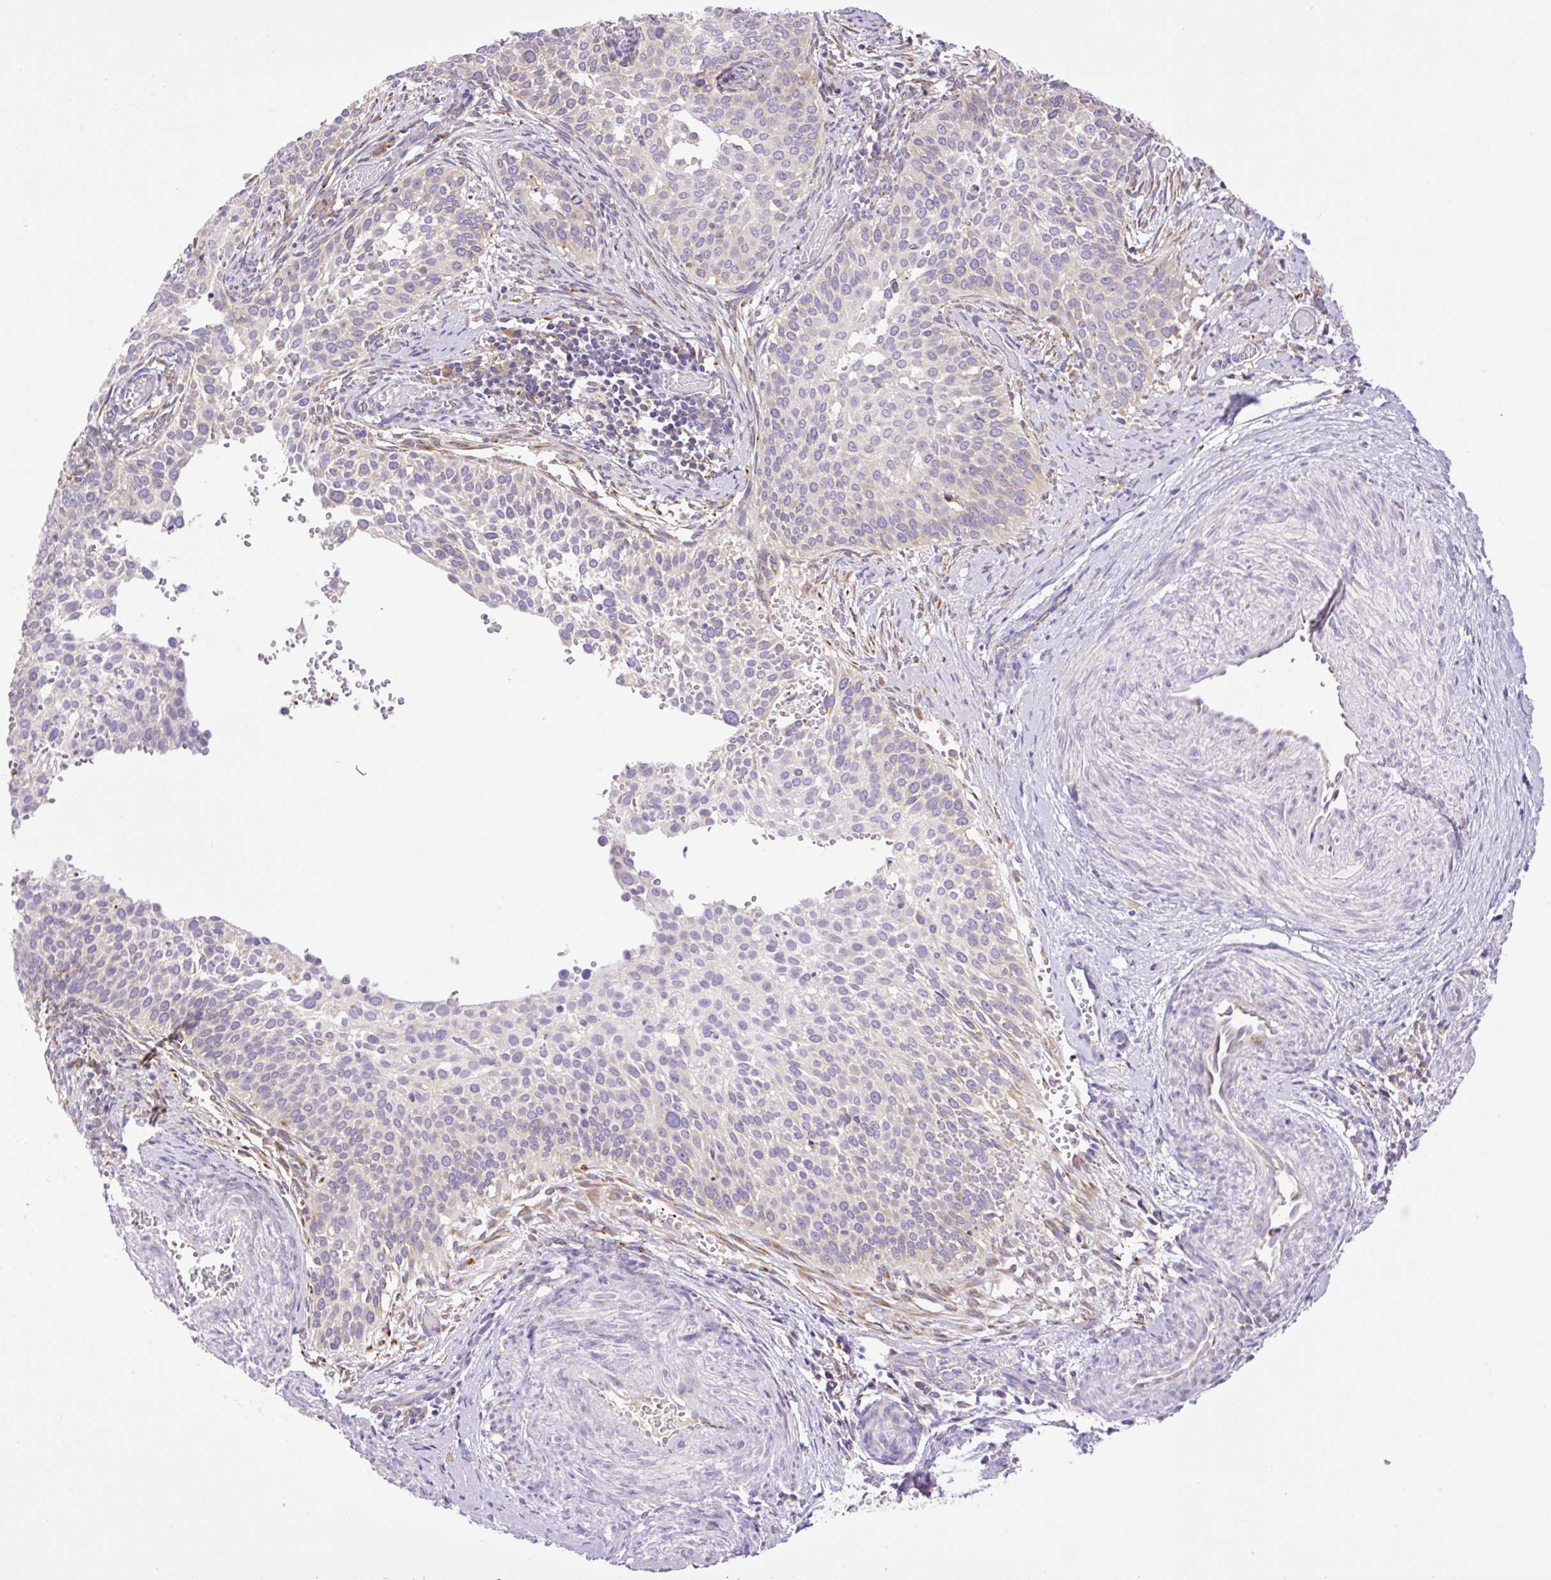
{"staining": {"intensity": "moderate", "quantity": "<25%", "location": "cytoplasmic/membranous"}, "tissue": "cervical cancer", "cell_type": "Tumor cells", "image_type": "cancer", "snomed": [{"axis": "morphology", "description": "Squamous cell carcinoma, NOS"}, {"axis": "topography", "description": "Cervix"}], "caption": "Tumor cells show low levels of moderate cytoplasmic/membranous expression in about <25% of cells in cervical squamous cell carcinoma.", "gene": "POFUT1", "patient": {"sex": "female", "age": 44}}